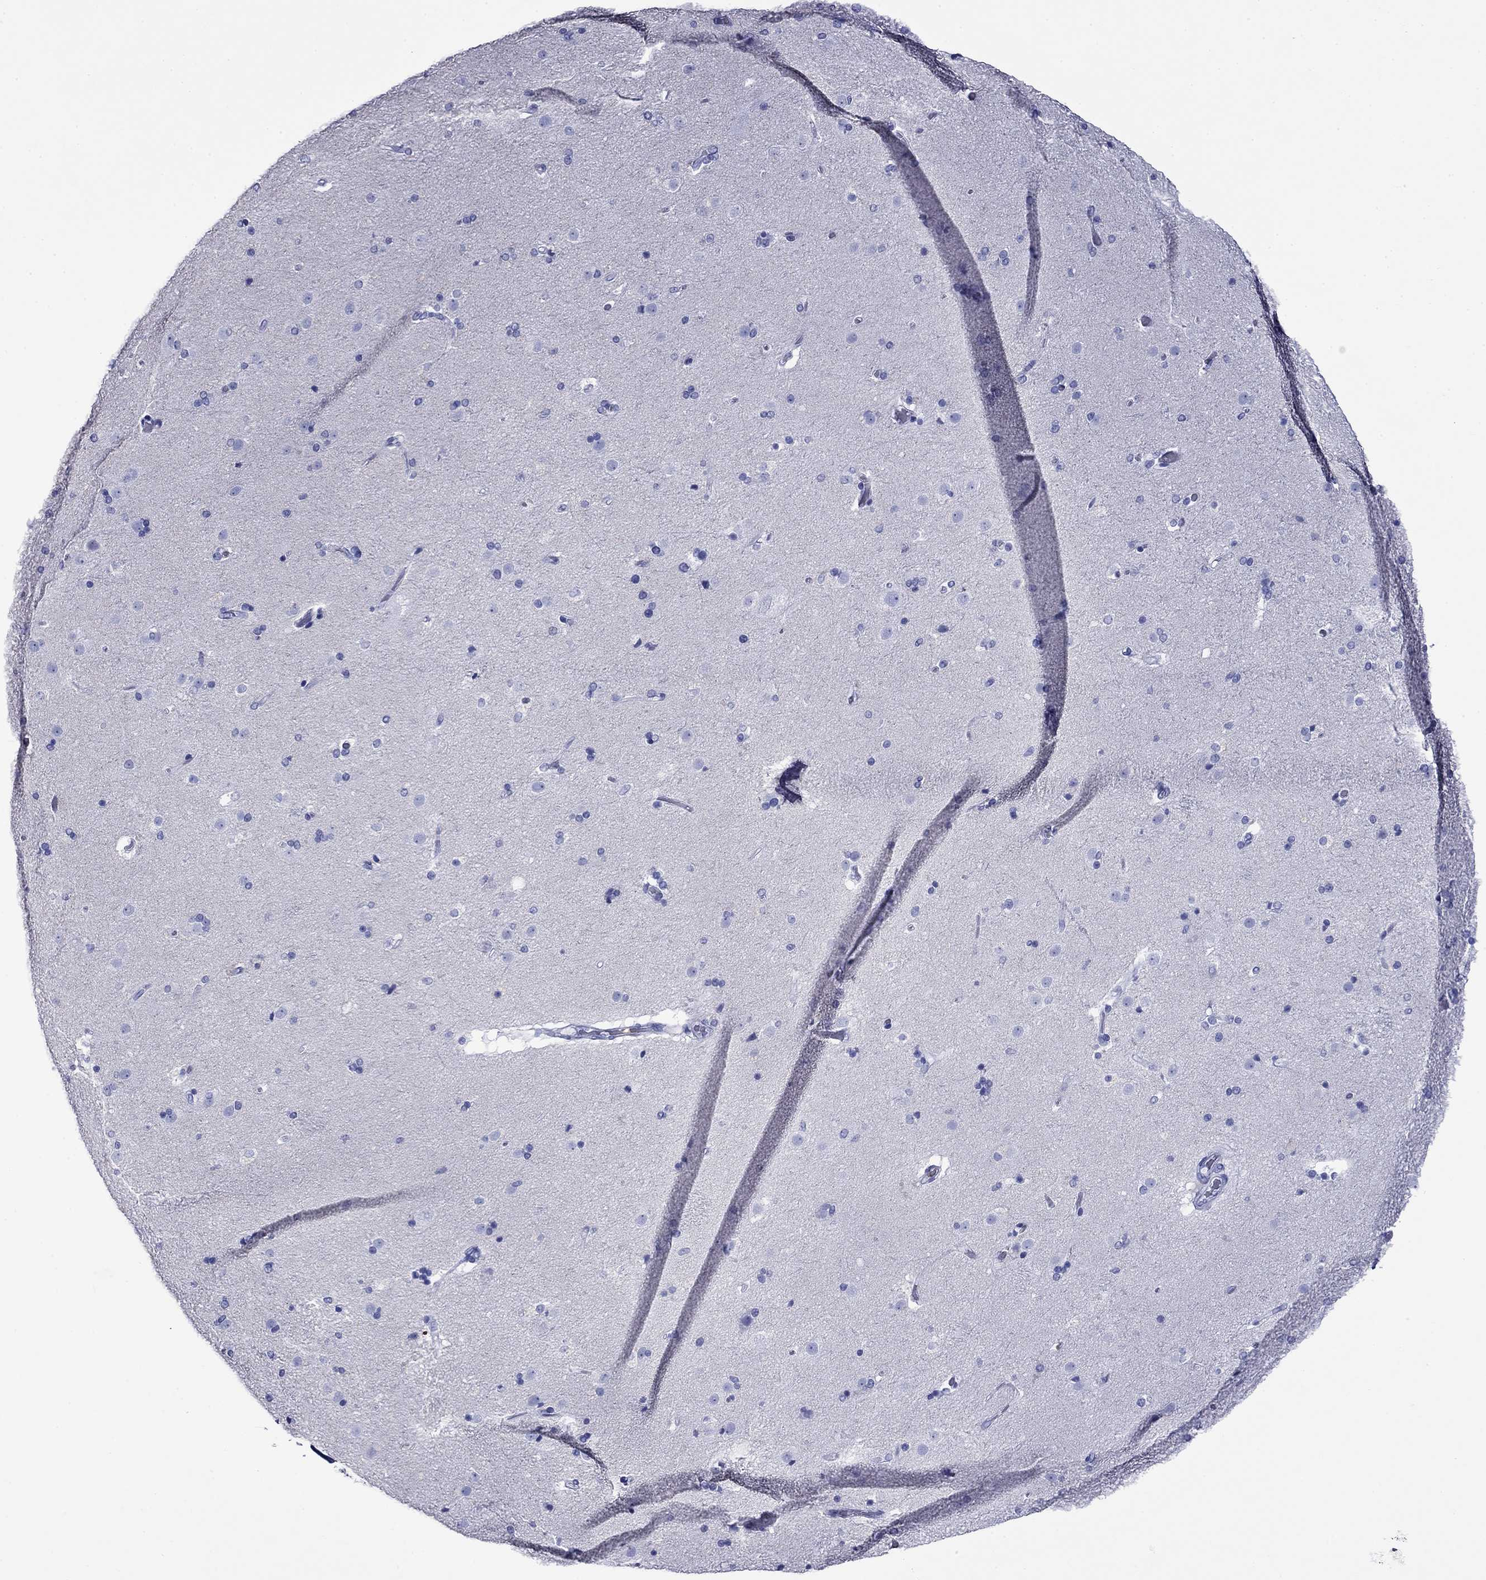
{"staining": {"intensity": "negative", "quantity": "none", "location": "none"}, "tissue": "caudate", "cell_type": "Glial cells", "image_type": "normal", "snomed": [{"axis": "morphology", "description": "Normal tissue, NOS"}, {"axis": "topography", "description": "Lateral ventricle wall"}], "caption": "IHC histopathology image of unremarkable caudate: human caudate stained with DAB (3,3'-diaminobenzidine) displays no significant protein expression in glial cells. Nuclei are stained in blue.", "gene": "ROM1", "patient": {"sex": "male", "age": 54}}